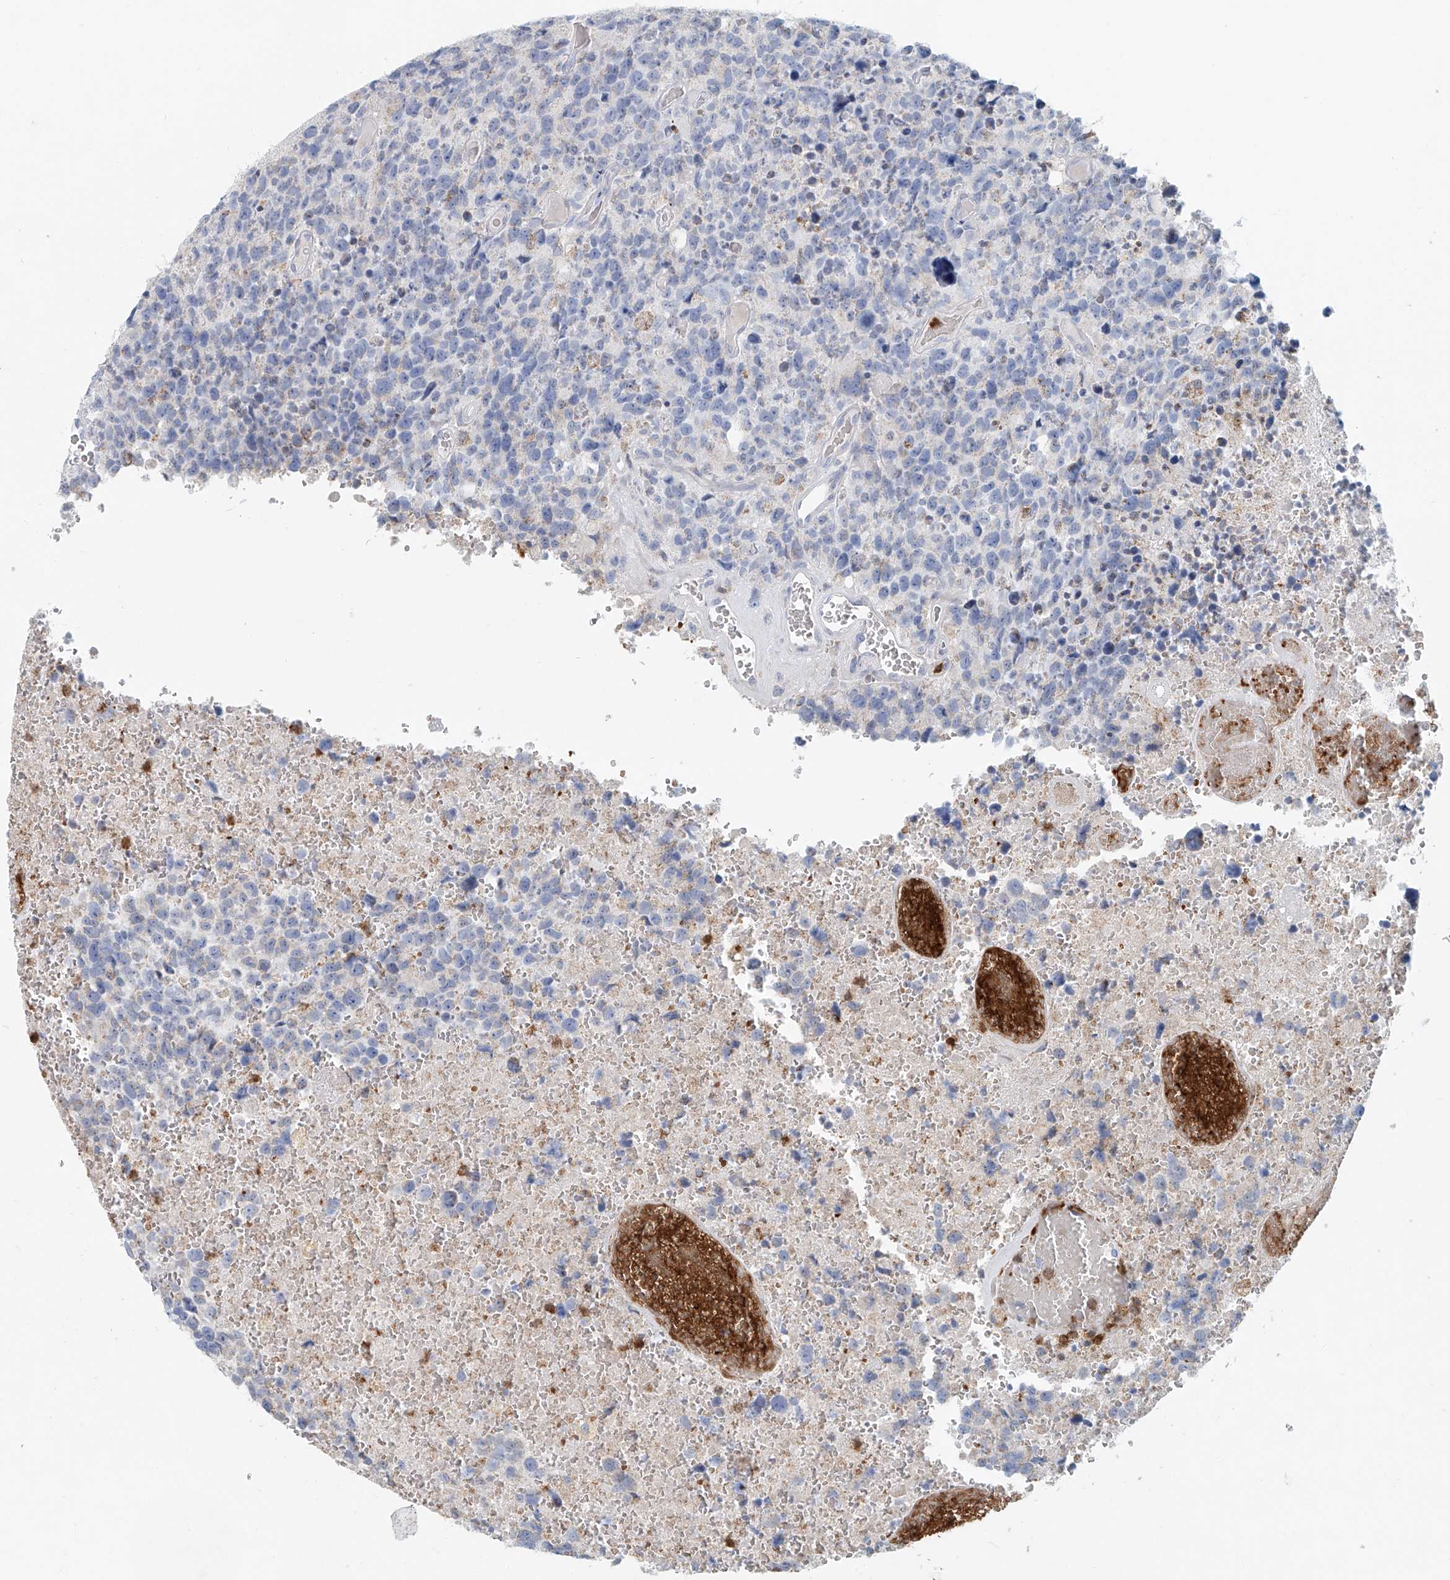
{"staining": {"intensity": "negative", "quantity": "none", "location": "none"}, "tissue": "glioma", "cell_type": "Tumor cells", "image_type": "cancer", "snomed": [{"axis": "morphology", "description": "Glioma, malignant, High grade"}, {"axis": "topography", "description": "Brain"}], "caption": "This is an immunohistochemistry micrograph of malignant high-grade glioma. There is no expression in tumor cells.", "gene": "PTPRA", "patient": {"sex": "male", "age": 69}}